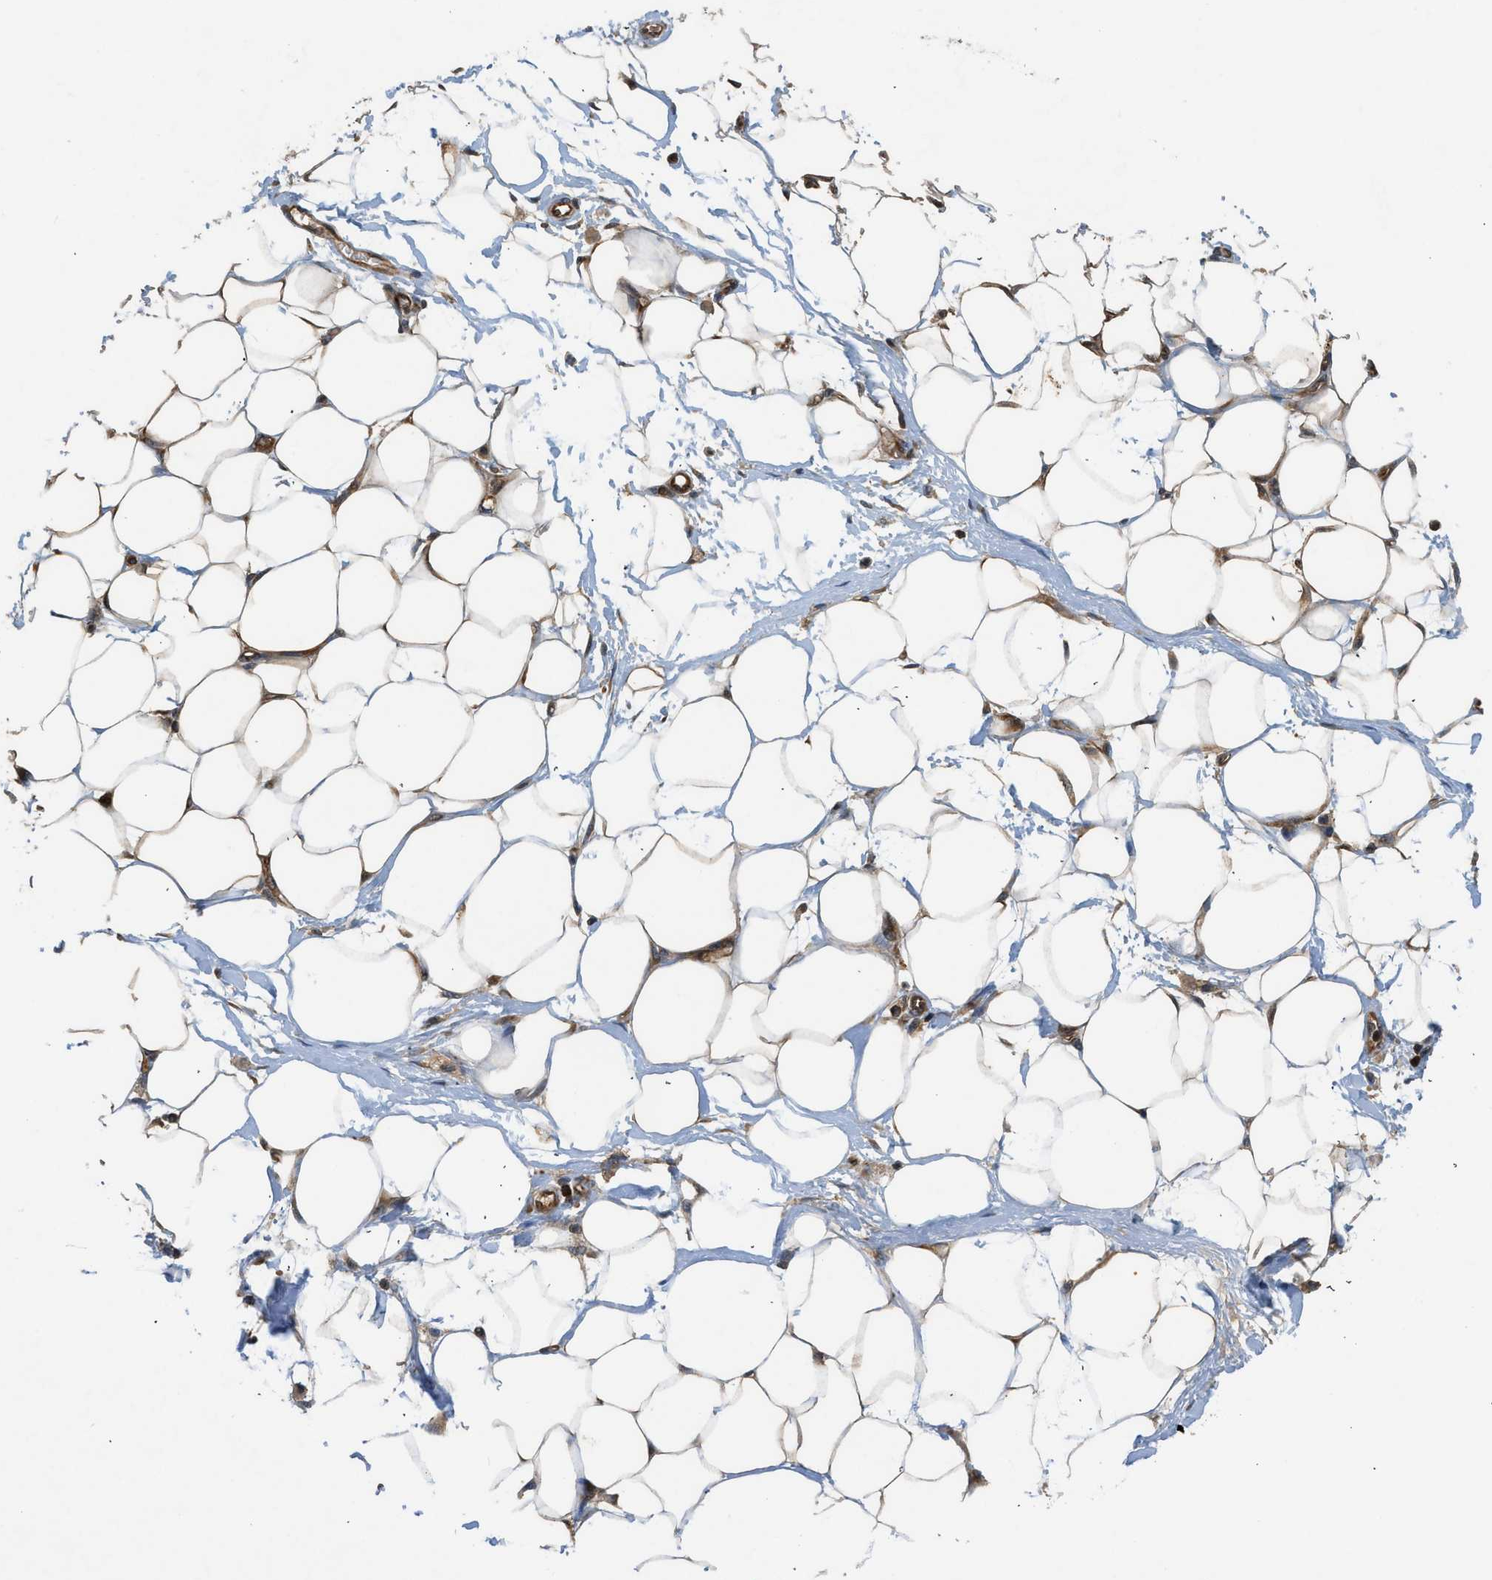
{"staining": {"intensity": "moderate", "quantity": ">75%", "location": "cytoplasmic/membranous"}, "tissue": "adipose tissue", "cell_type": "Adipocytes", "image_type": "normal", "snomed": [{"axis": "morphology", "description": "Normal tissue, NOS"}, {"axis": "morphology", "description": "Urothelial carcinoma, High grade"}, {"axis": "topography", "description": "Vascular tissue"}, {"axis": "topography", "description": "Urinary bladder"}], "caption": "Moderate cytoplasmic/membranous positivity is appreciated in about >75% of adipocytes in normal adipose tissue. (brown staining indicates protein expression, while blue staining denotes nuclei).", "gene": "OXSR1", "patient": {"sex": "female", "age": 56}}